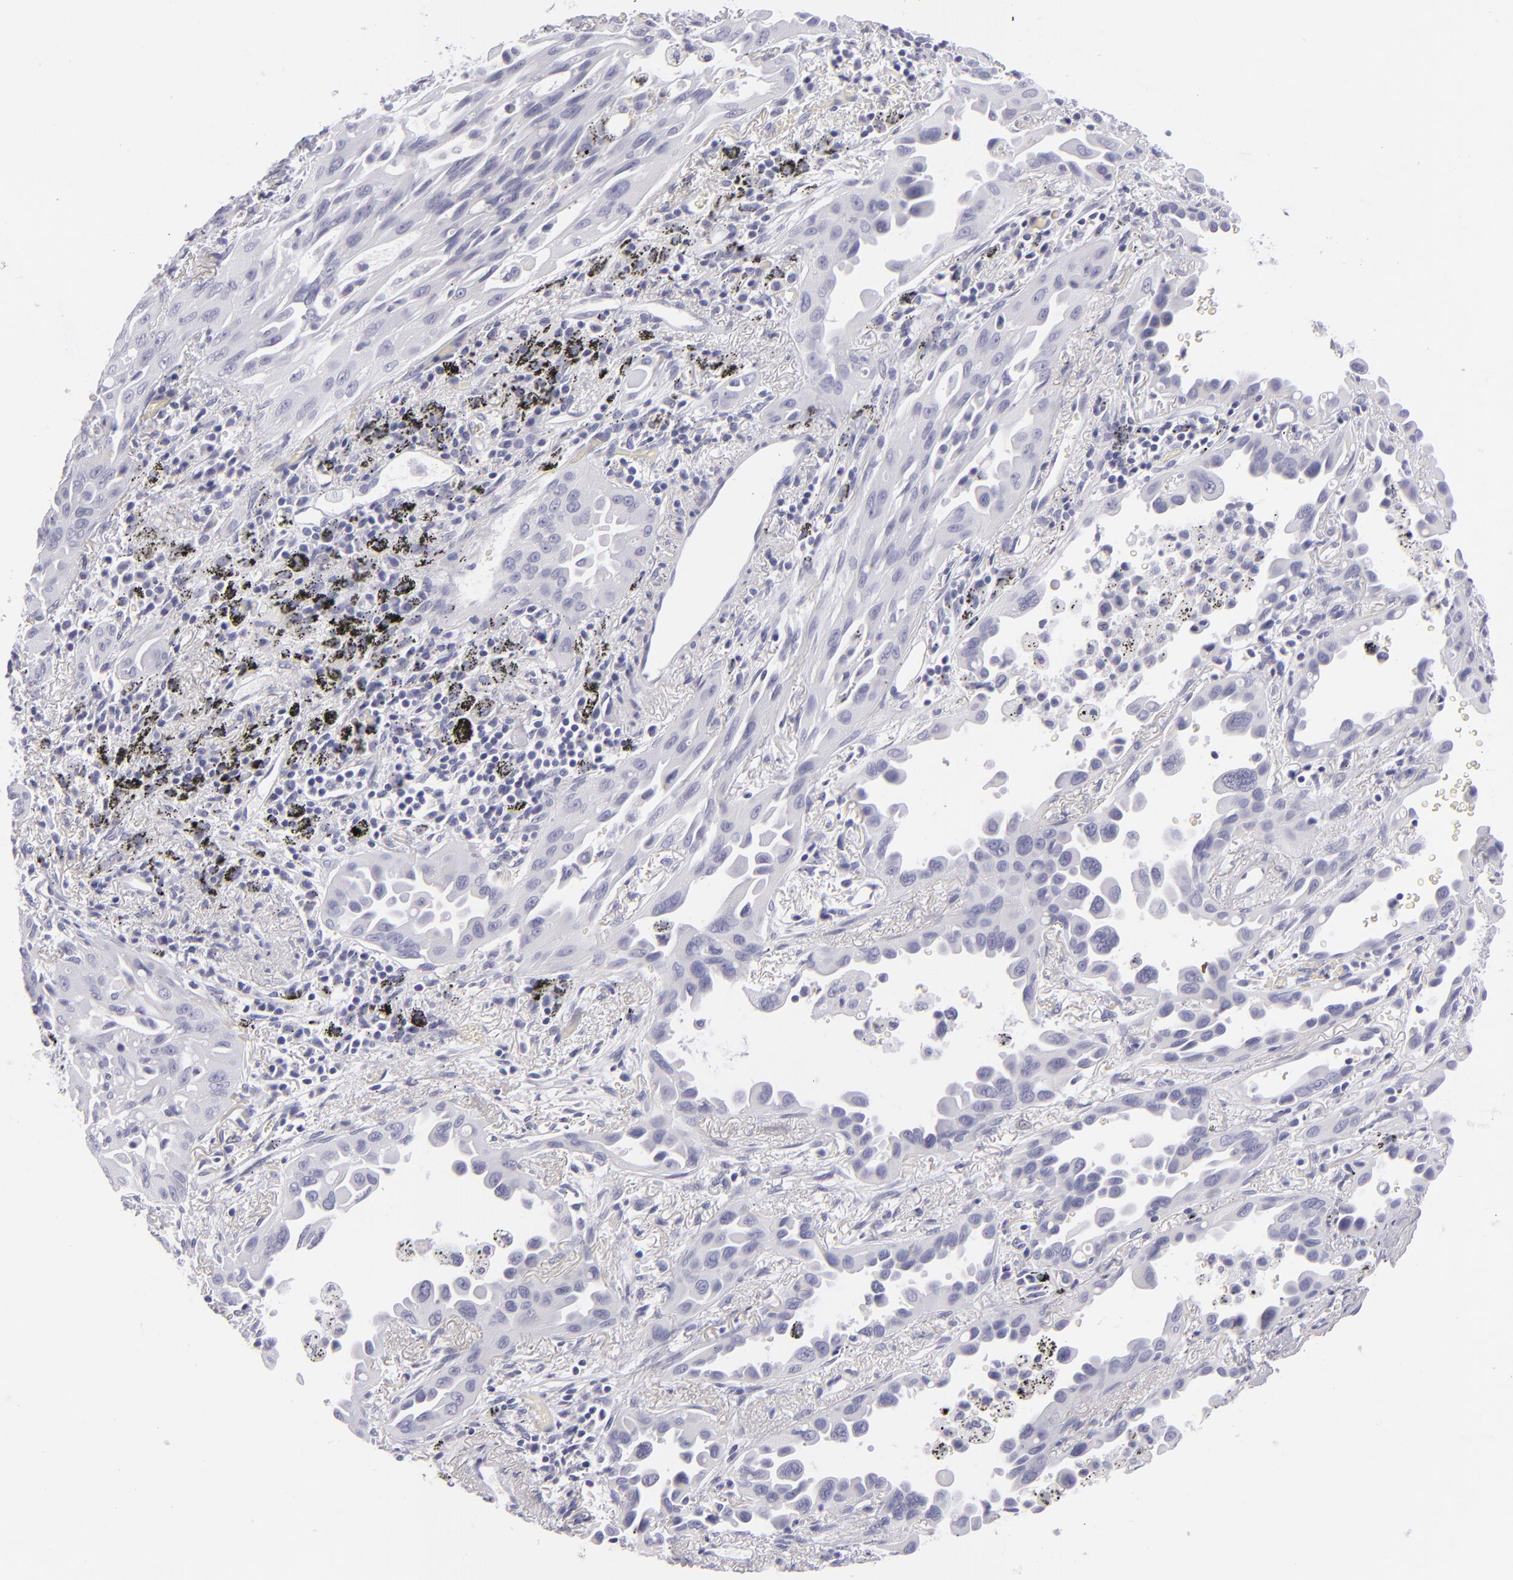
{"staining": {"intensity": "negative", "quantity": "none", "location": "none"}, "tissue": "lung cancer", "cell_type": "Tumor cells", "image_type": "cancer", "snomed": [{"axis": "morphology", "description": "Adenocarcinoma, NOS"}, {"axis": "topography", "description": "Lung"}], "caption": "The photomicrograph exhibits no staining of tumor cells in lung cancer (adenocarcinoma).", "gene": "VIL1", "patient": {"sex": "male", "age": 68}}